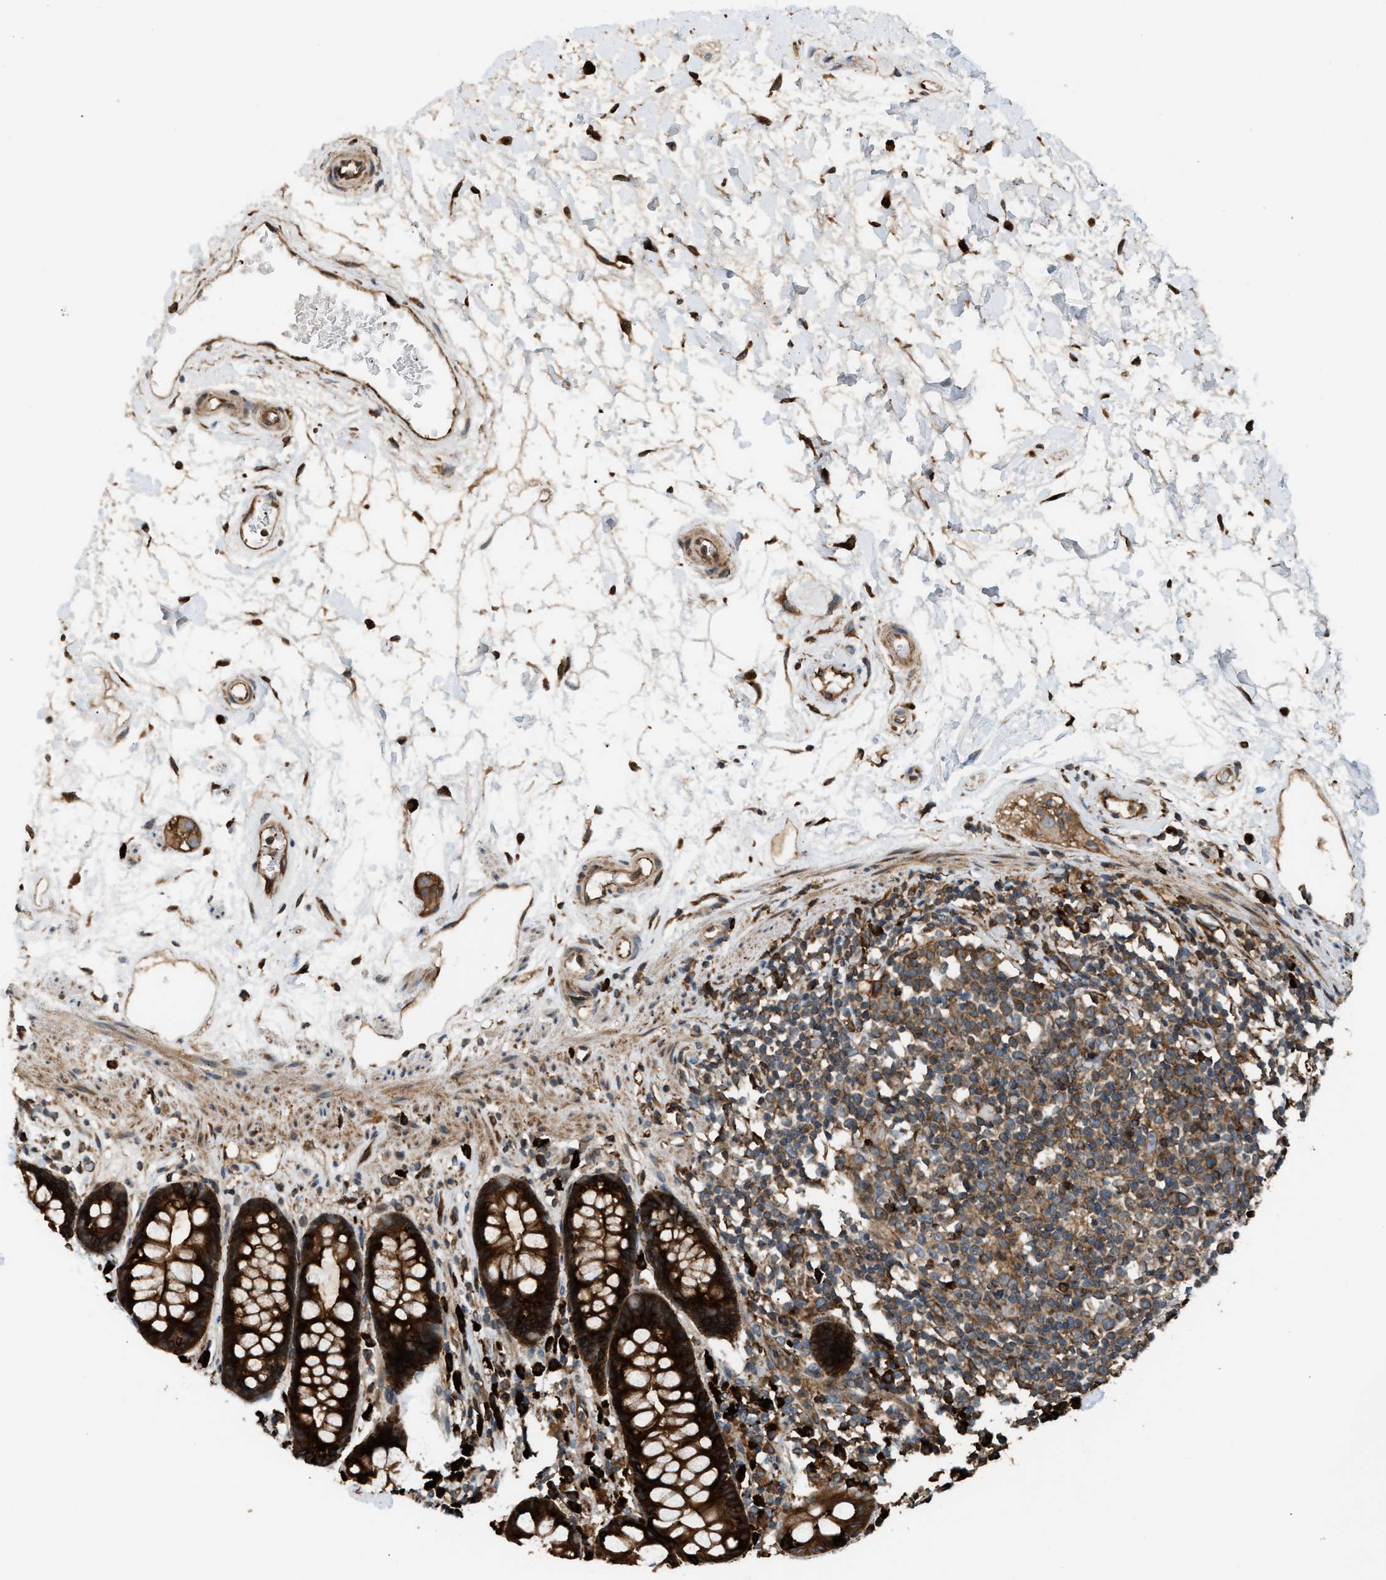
{"staining": {"intensity": "strong", "quantity": ">75%", "location": "cytoplasmic/membranous"}, "tissue": "rectum", "cell_type": "Glandular cells", "image_type": "normal", "snomed": [{"axis": "morphology", "description": "Normal tissue, NOS"}, {"axis": "topography", "description": "Rectum"}], "caption": "A micrograph of human rectum stained for a protein demonstrates strong cytoplasmic/membranous brown staining in glandular cells.", "gene": "BAIAP2L1", "patient": {"sex": "male", "age": 64}}